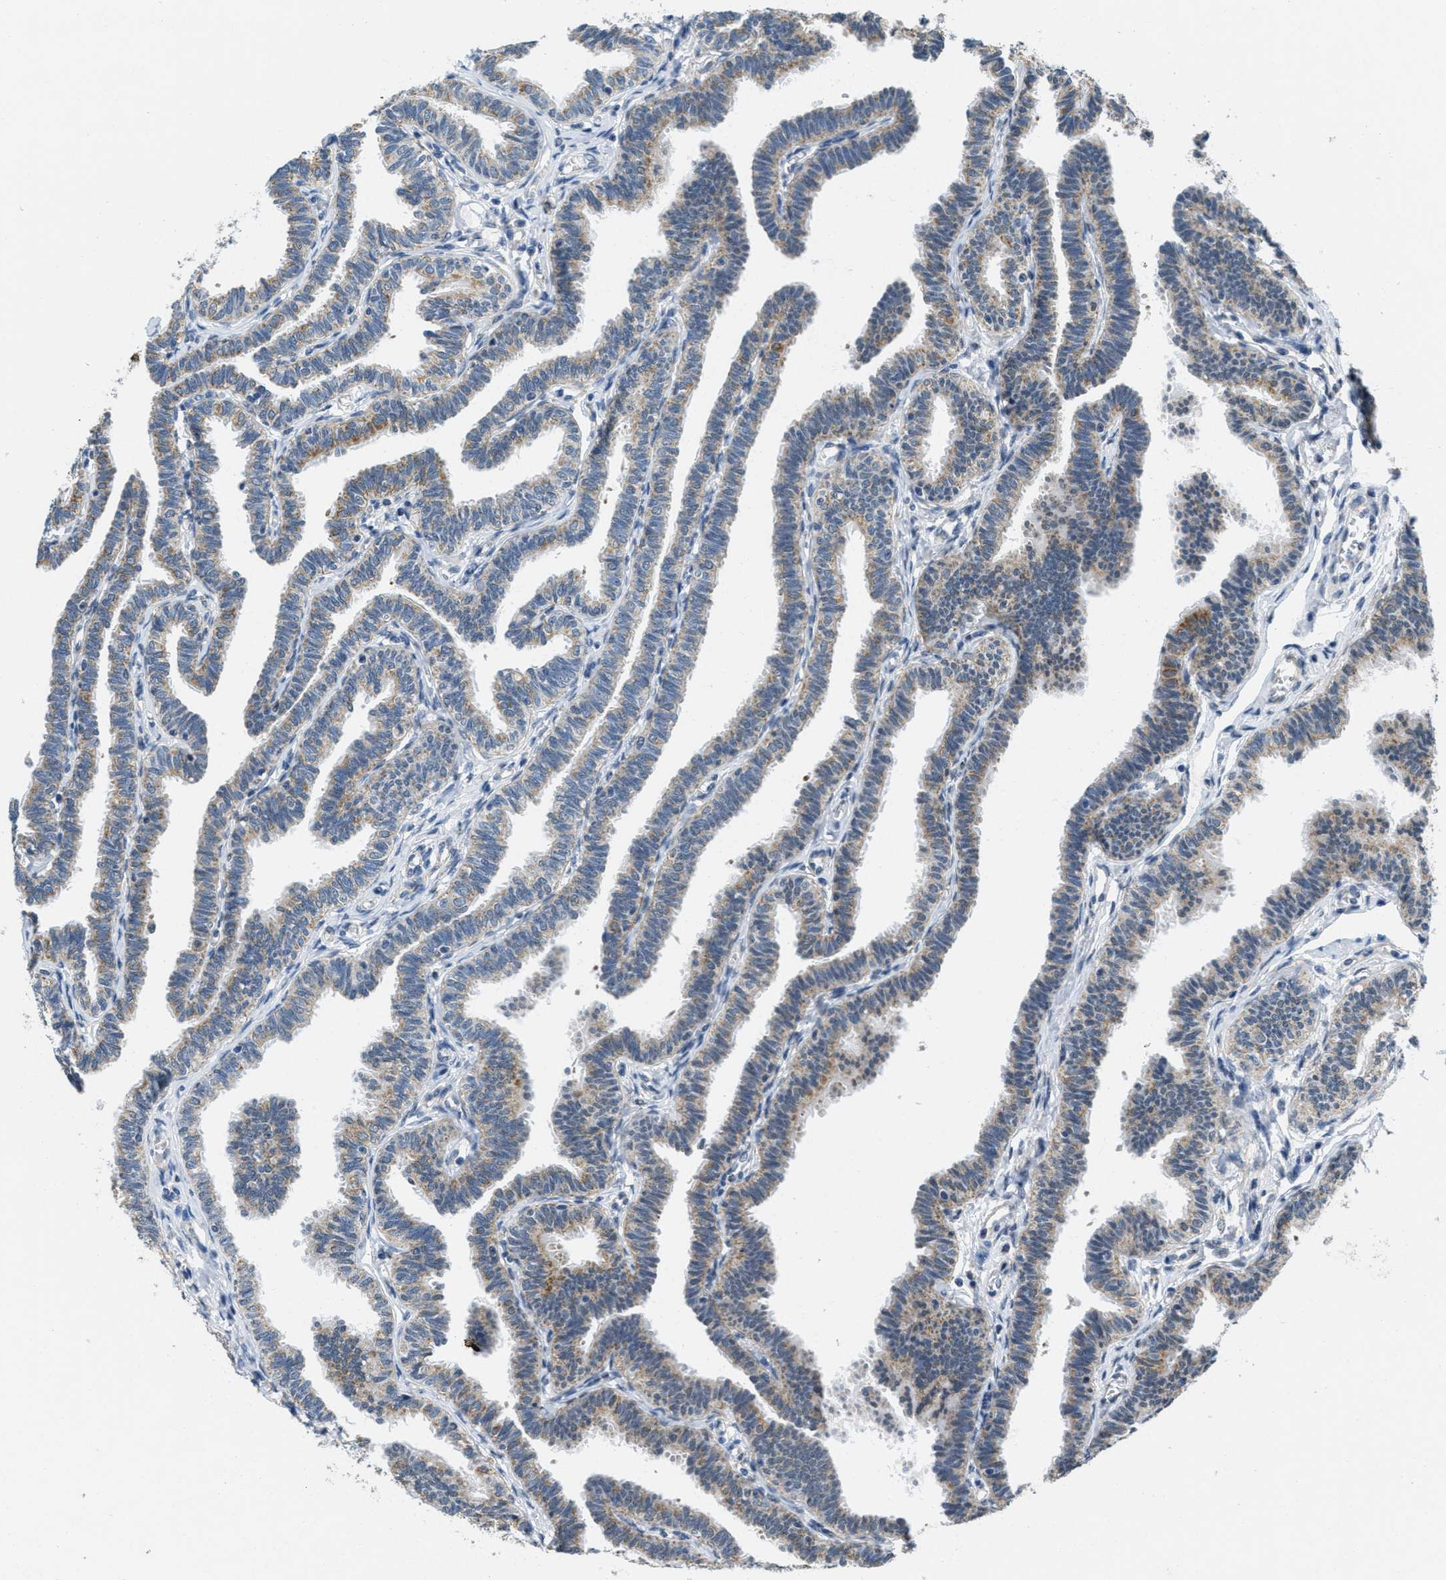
{"staining": {"intensity": "weak", "quantity": ">75%", "location": "cytoplasmic/membranous"}, "tissue": "fallopian tube", "cell_type": "Glandular cells", "image_type": "normal", "snomed": [{"axis": "morphology", "description": "Normal tissue, NOS"}, {"axis": "topography", "description": "Fallopian tube"}, {"axis": "topography", "description": "Ovary"}], "caption": "Immunohistochemistry (DAB (3,3'-diaminobenzidine)) staining of benign fallopian tube demonstrates weak cytoplasmic/membranous protein staining in about >75% of glandular cells.", "gene": "TOMM70", "patient": {"sex": "female", "age": 23}}